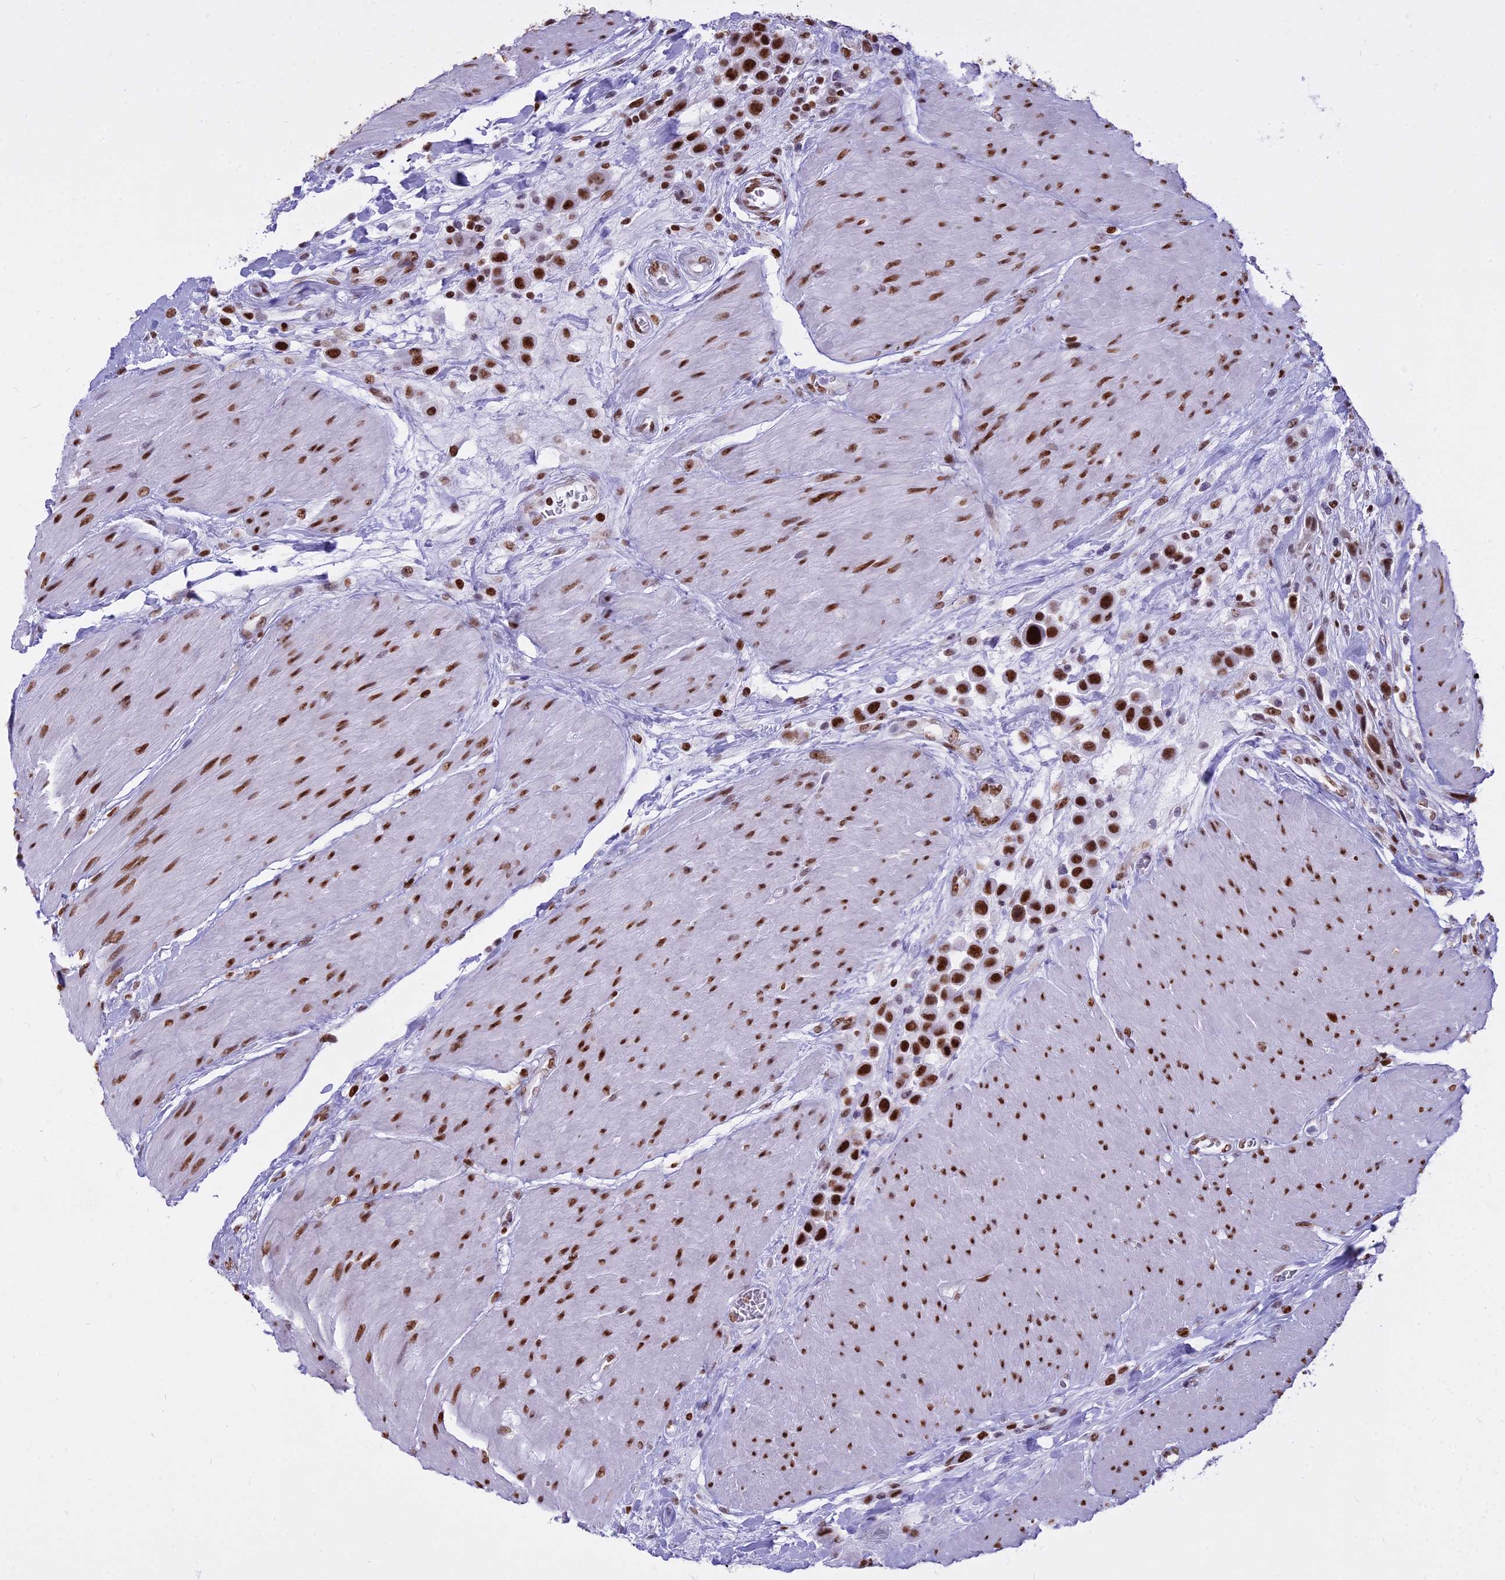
{"staining": {"intensity": "strong", "quantity": ">75%", "location": "nuclear"}, "tissue": "urothelial cancer", "cell_type": "Tumor cells", "image_type": "cancer", "snomed": [{"axis": "morphology", "description": "Urothelial carcinoma, High grade"}, {"axis": "topography", "description": "Urinary bladder"}], "caption": "This photomicrograph demonstrates immunohistochemistry (IHC) staining of human urothelial cancer, with high strong nuclear expression in about >75% of tumor cells.", "gene": "PARP1", "patient": {"sex": "male", "age": 50}}